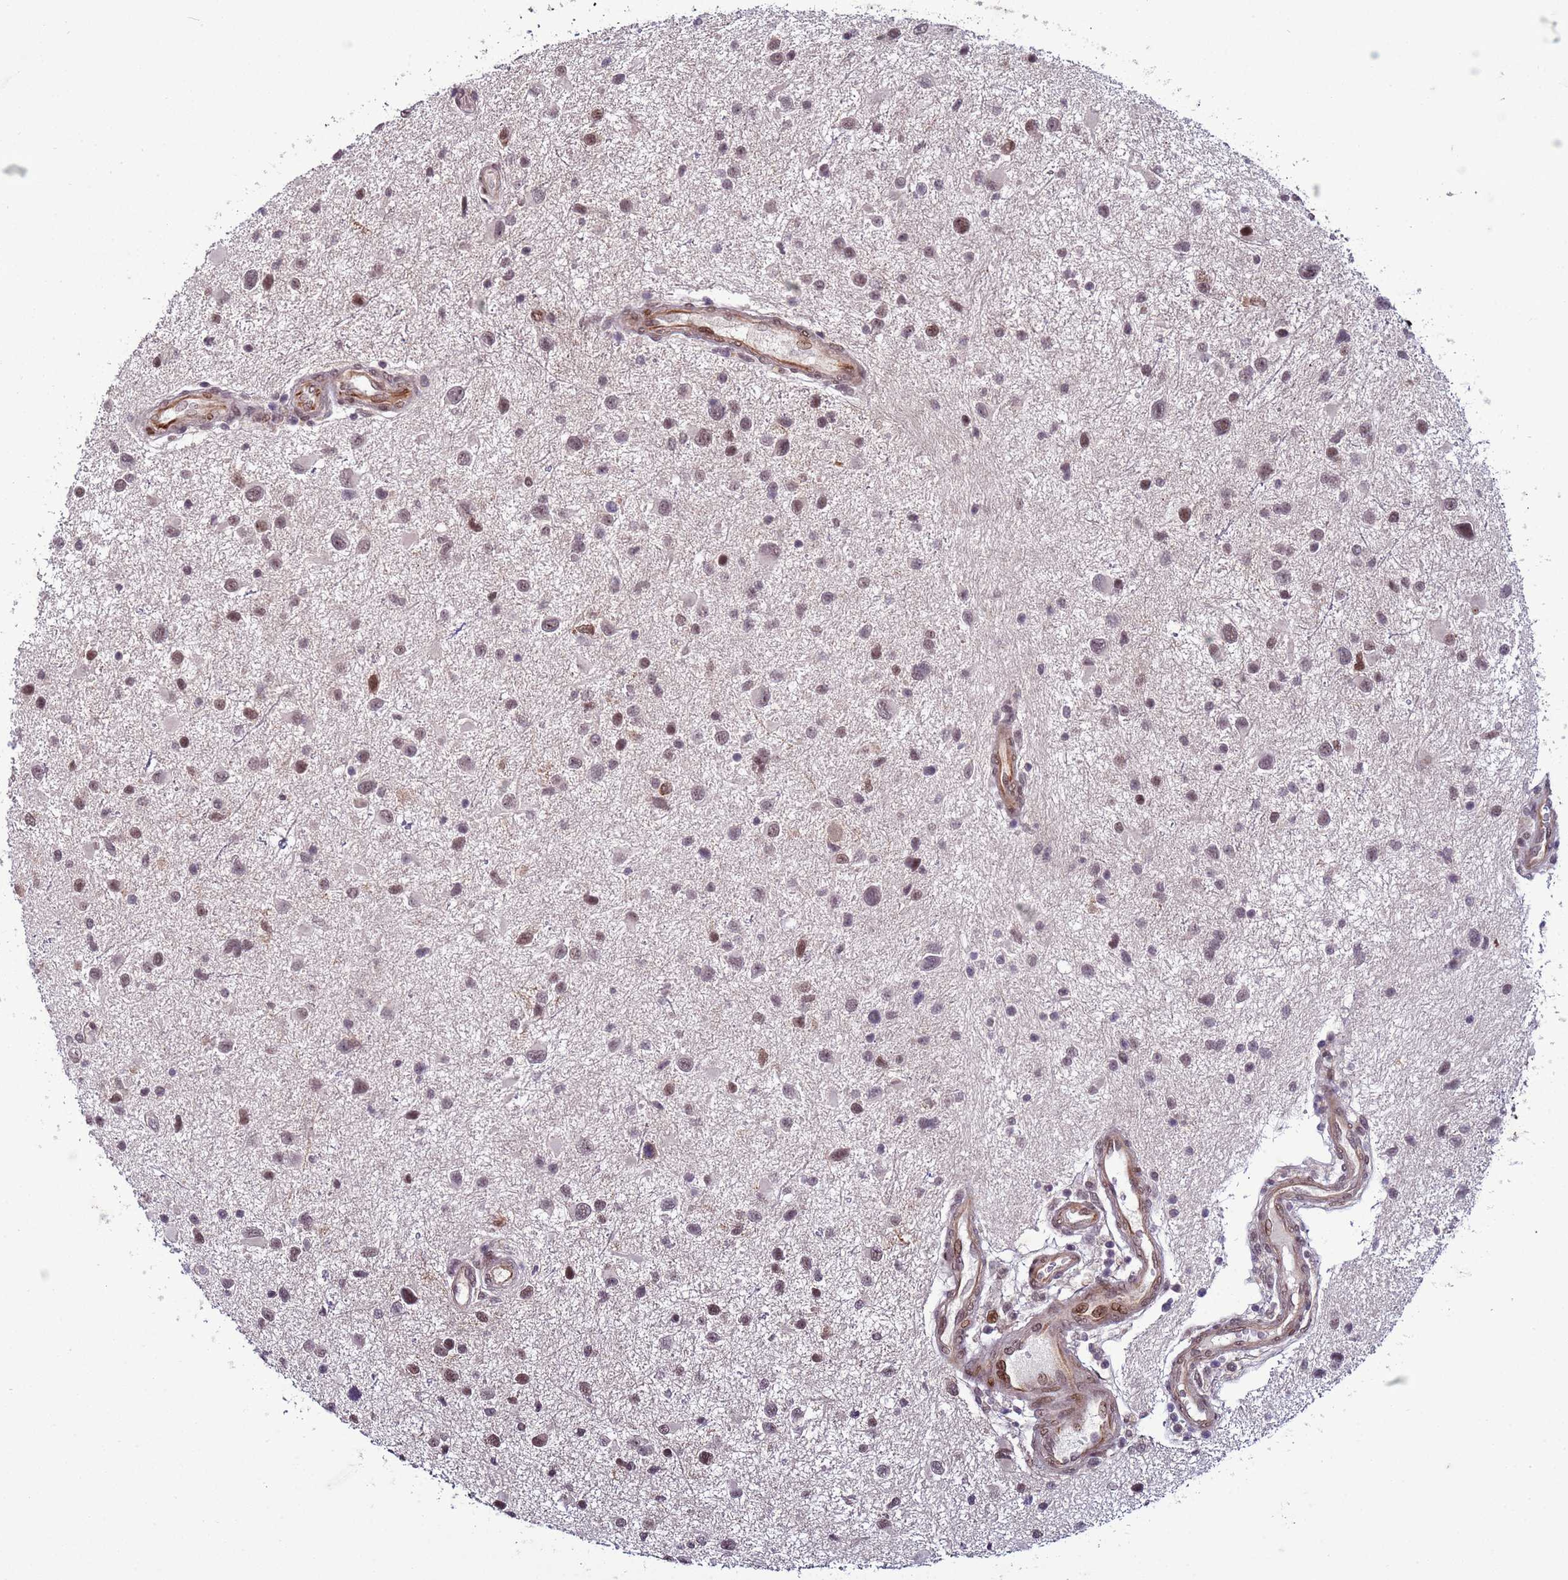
{"staining": {"intensity": "moderate", "quantity": "25%-75%", "location": "nuclear"}, "tissue": "glioma", "cell_type": "Tumor cells", "image_type": "cancer", "snomed": [{"axis": "morphology", "description": "Glioma, malignant, Low grade"}, {"axis": "topography", "description": "Brain"}], "caption": "This is an image of immunohistochemistry staining of low-grade glioma (malignant), which shows moderate expression in the nuclear of tumor cells.", "gene": "SHC3", "patient": {"sex": "female", "age": 32}}